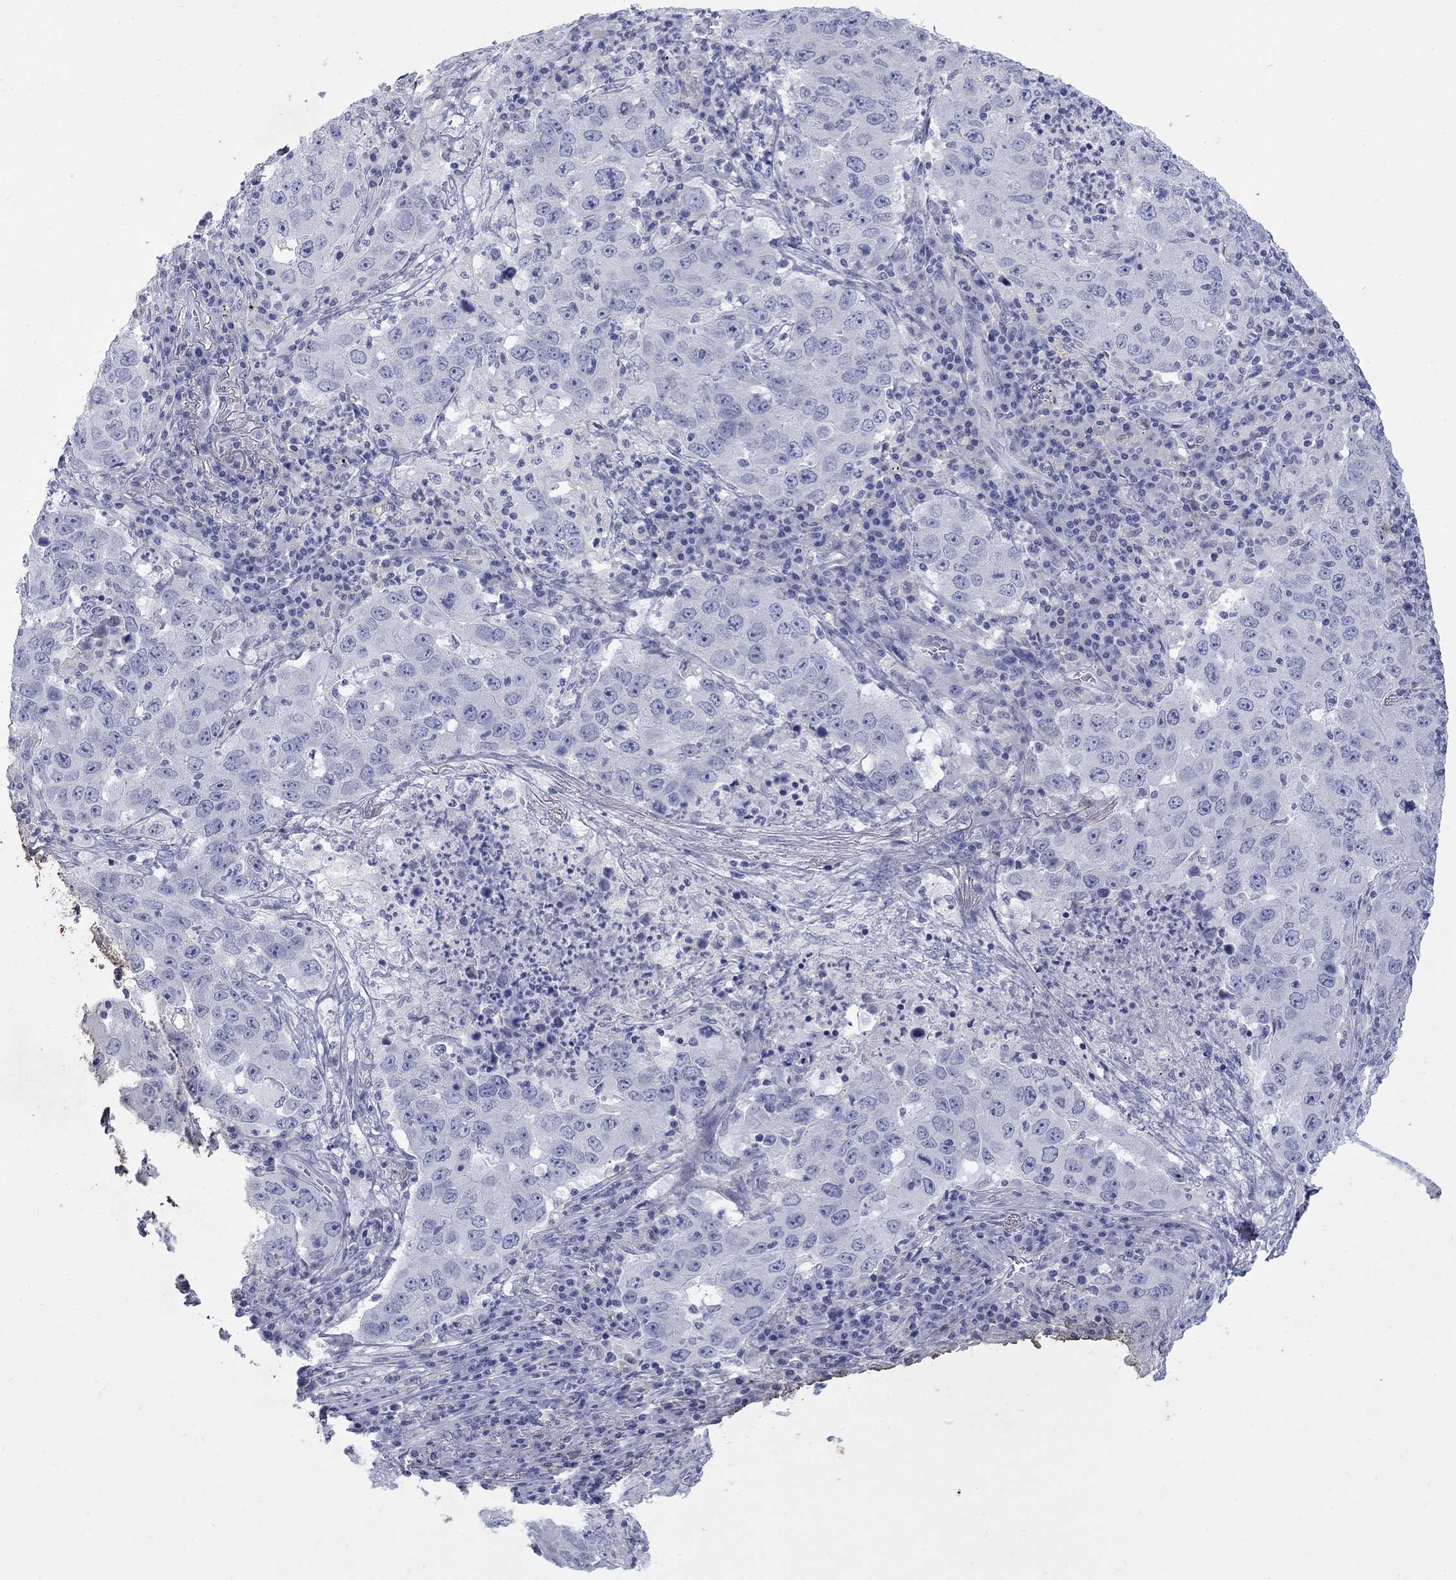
{"staining": {"intensity": "negative", "quantity": "none", "location": "none"}, "tissue": "lung cancer", "cell_type": "Tumor cells", "image_type": "cancer", "snomed": [{"axis": "morphology", "description": "Adenocarcinoma, NOS"}, {"axis": "topography", "description": "Lung"}], "caption": "This is an IHC histopathology image of human lung cancer. There is no staining in tumor cells.", "gene": "RFTN2", "patient": {"sex": "male", "age": 73}}